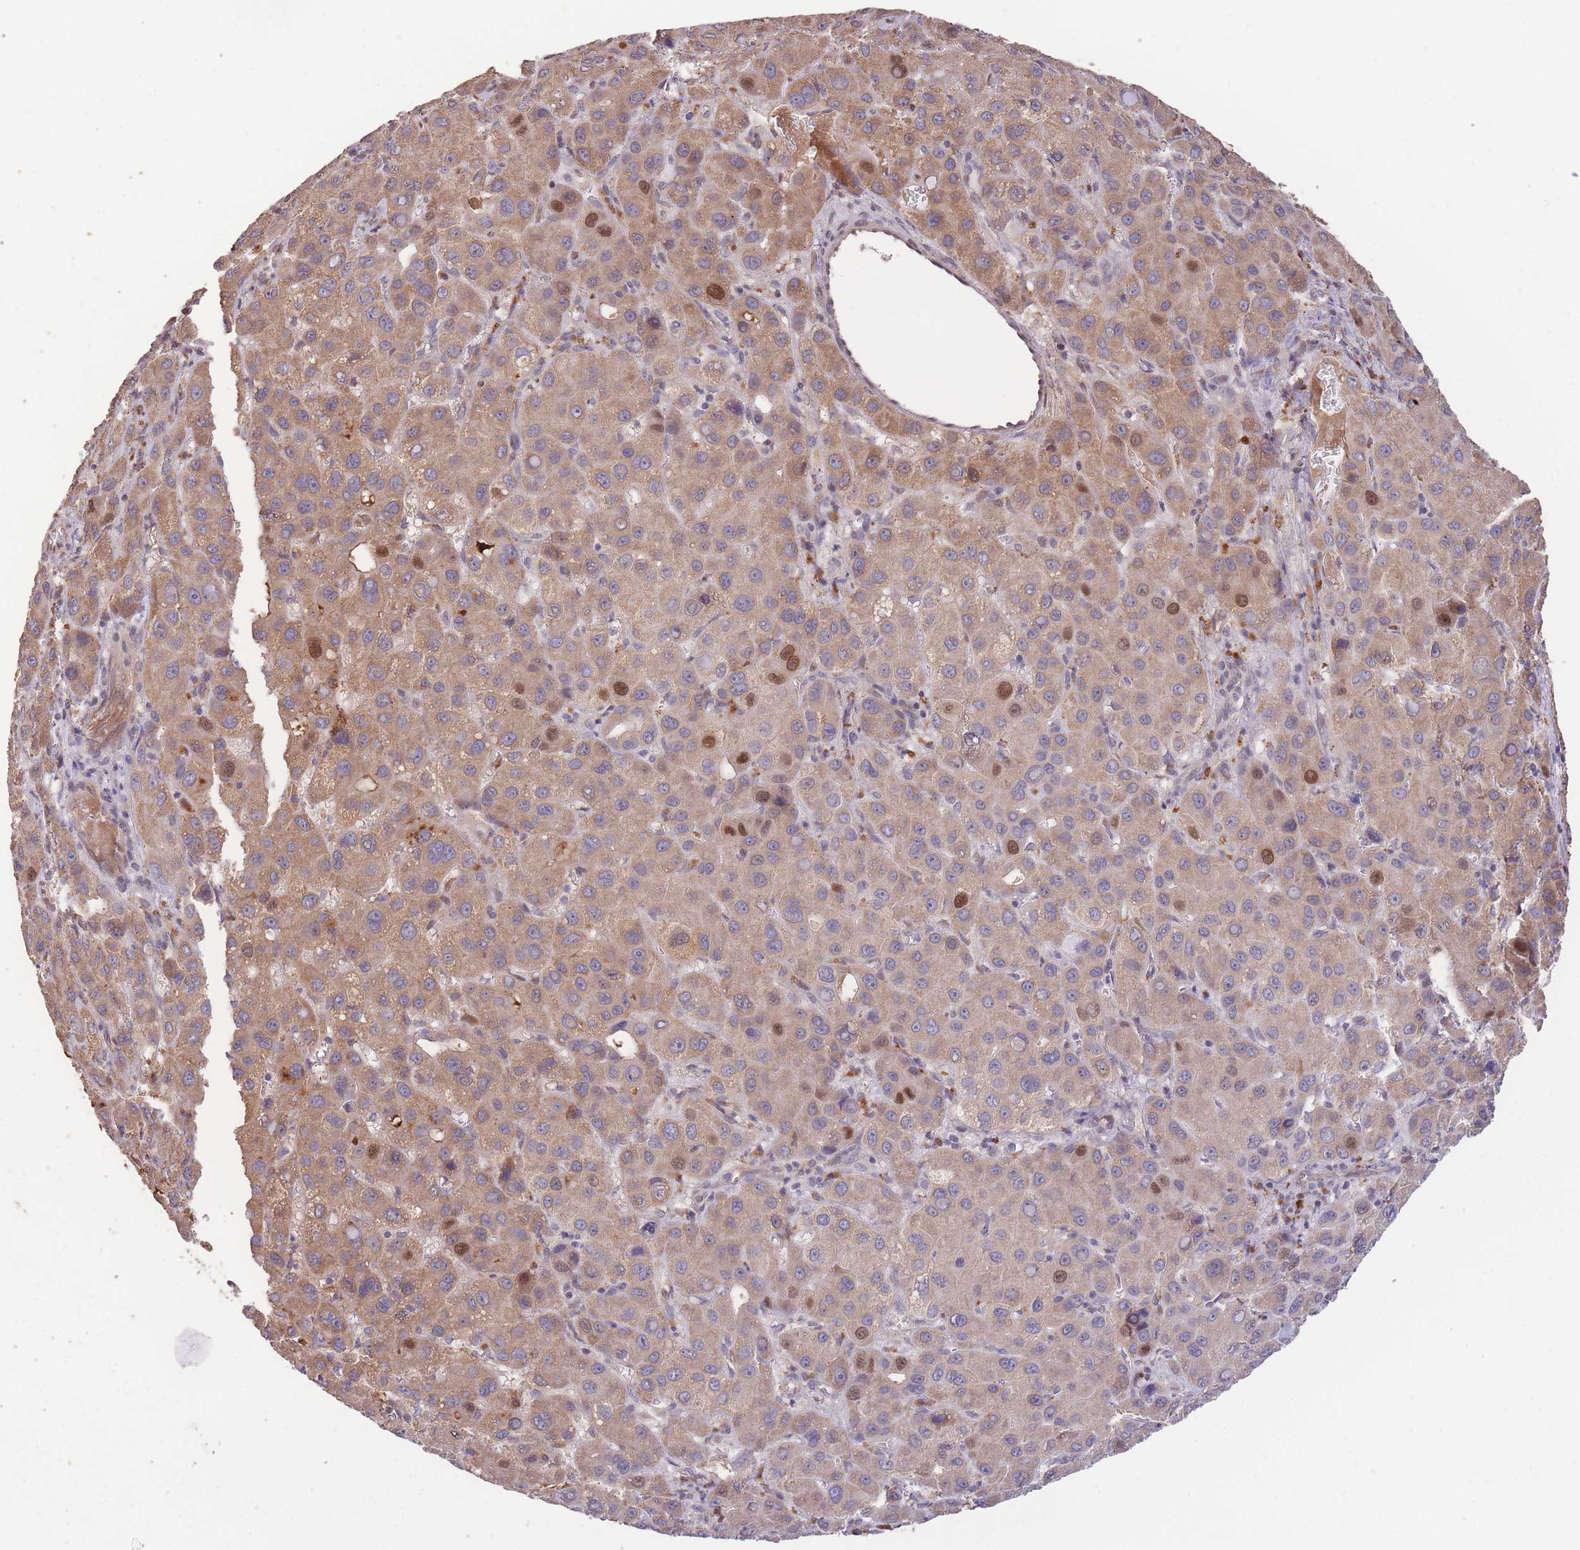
{"staining": {"intensity": "moderate", "quantity": "25%-75%", "location": "cytoplasmic/membranous,nuclear"}, "tissue": "liver cancer", "cell_type": "Tumor cells", "image_type": "cancer", "snomed": [{"axis": "morphology", "description": "Carcinoma, Hepatocellular, NOS"}, {"axis": "topography", "description": "Liver"}], "caption": "Immunohistochemical staining of hepatocellular carcinoma (liver) demonstrates medium levels of moderate cytoplasmic/membranous and nuclear positivity in about 25%-75% of tumor cells.", "gene": "RGS14", "patient": {"sex": "male", "age": 55}}